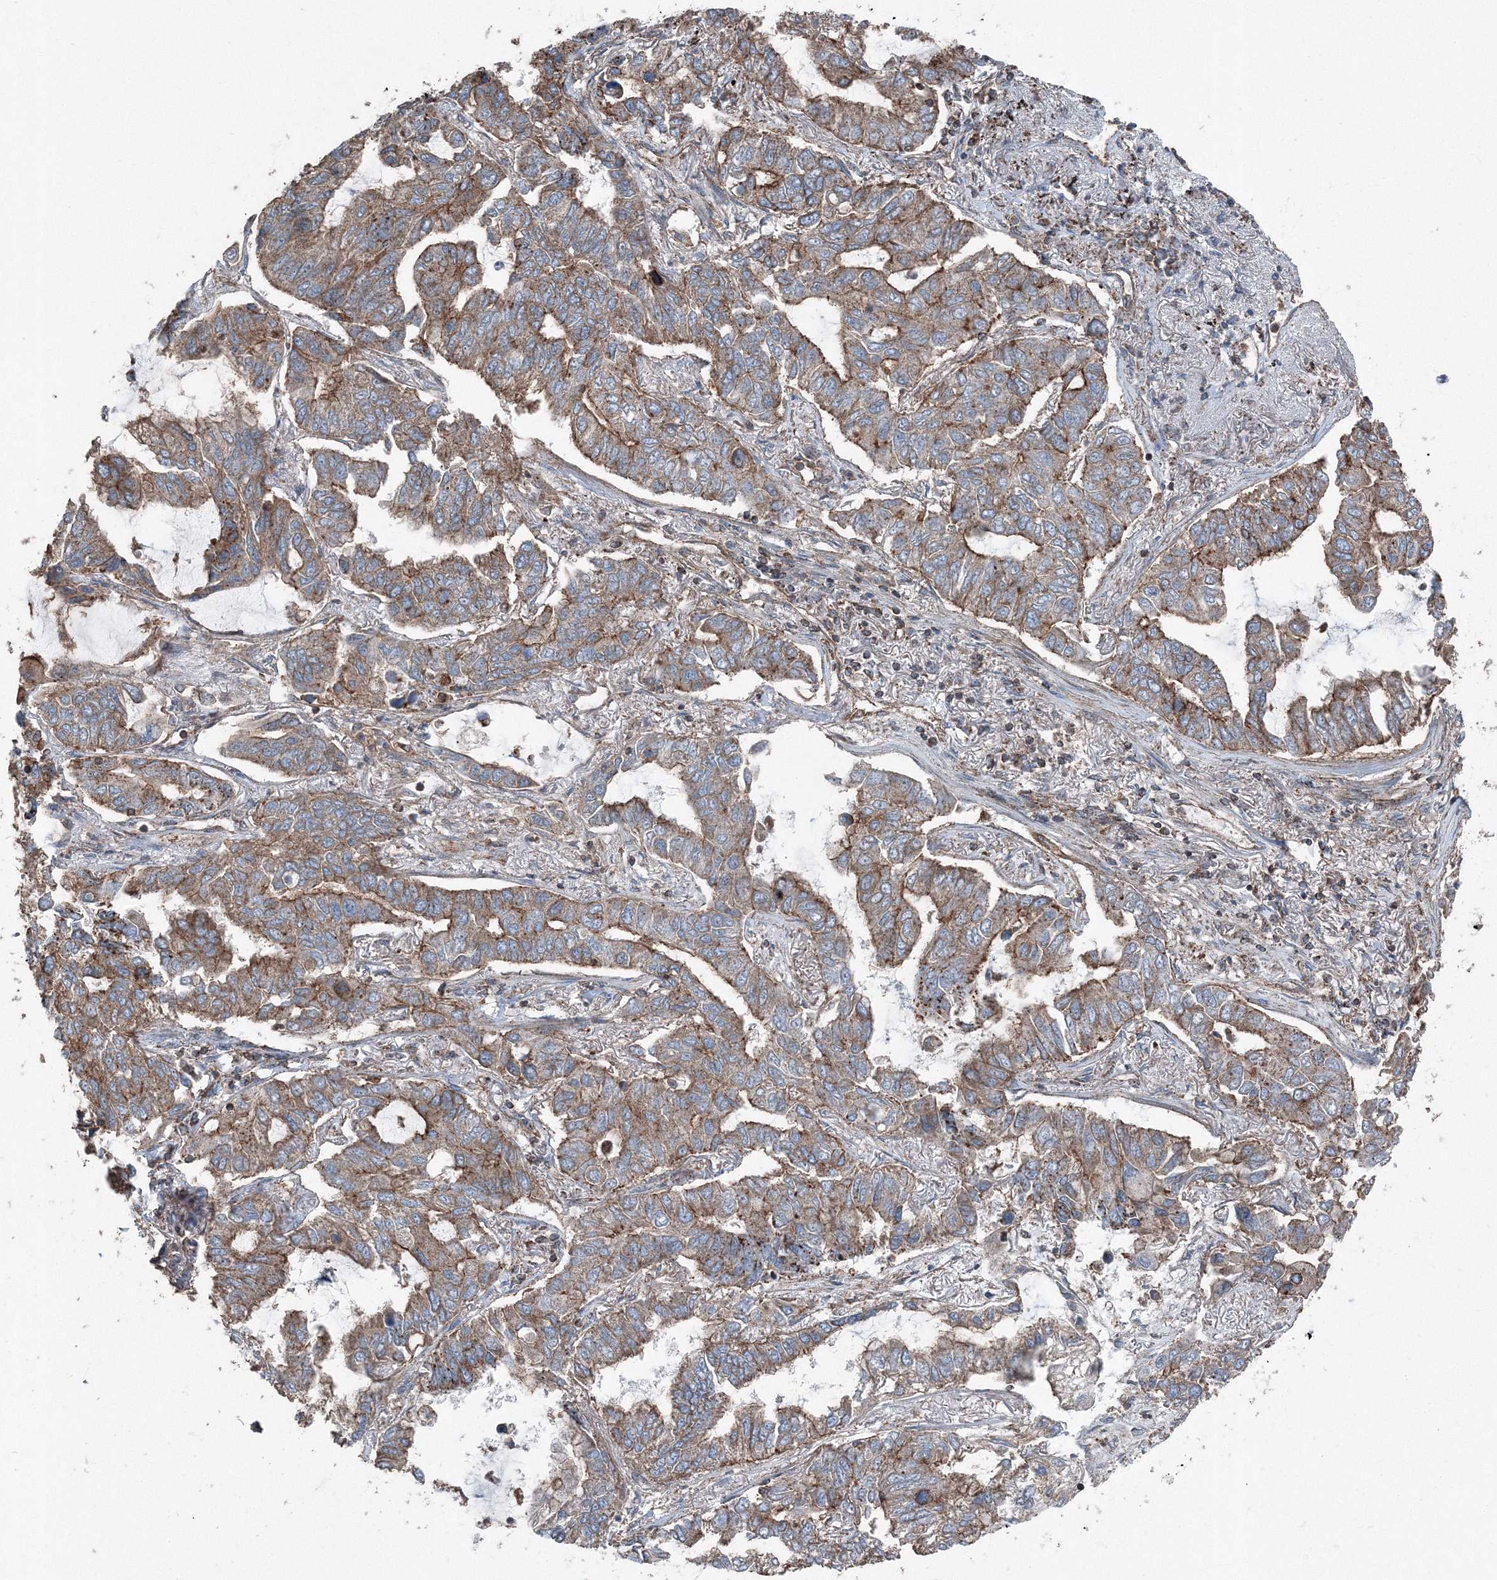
{"staining": {"intensity": "moderate", "quantity": ">75%", "location": "cytoplasmic/membranous"}, "tissue": "lung cancer", "cell_type": "Tumor cells", "image_type": "cancer", "snomed": [{"axis": "morphology", "description": "Adenocarcinoma, NOS"}, {"axis": "topography", "description": "Lung"}], "caption": "Lung cancer (adenocarcinoma) stained with IHC displays moderate cytoplasmic/membranous expression in approximately >75% of tumor cells.", "gene": "AASDH", "patient": {"sex": "male", "age": 64}}